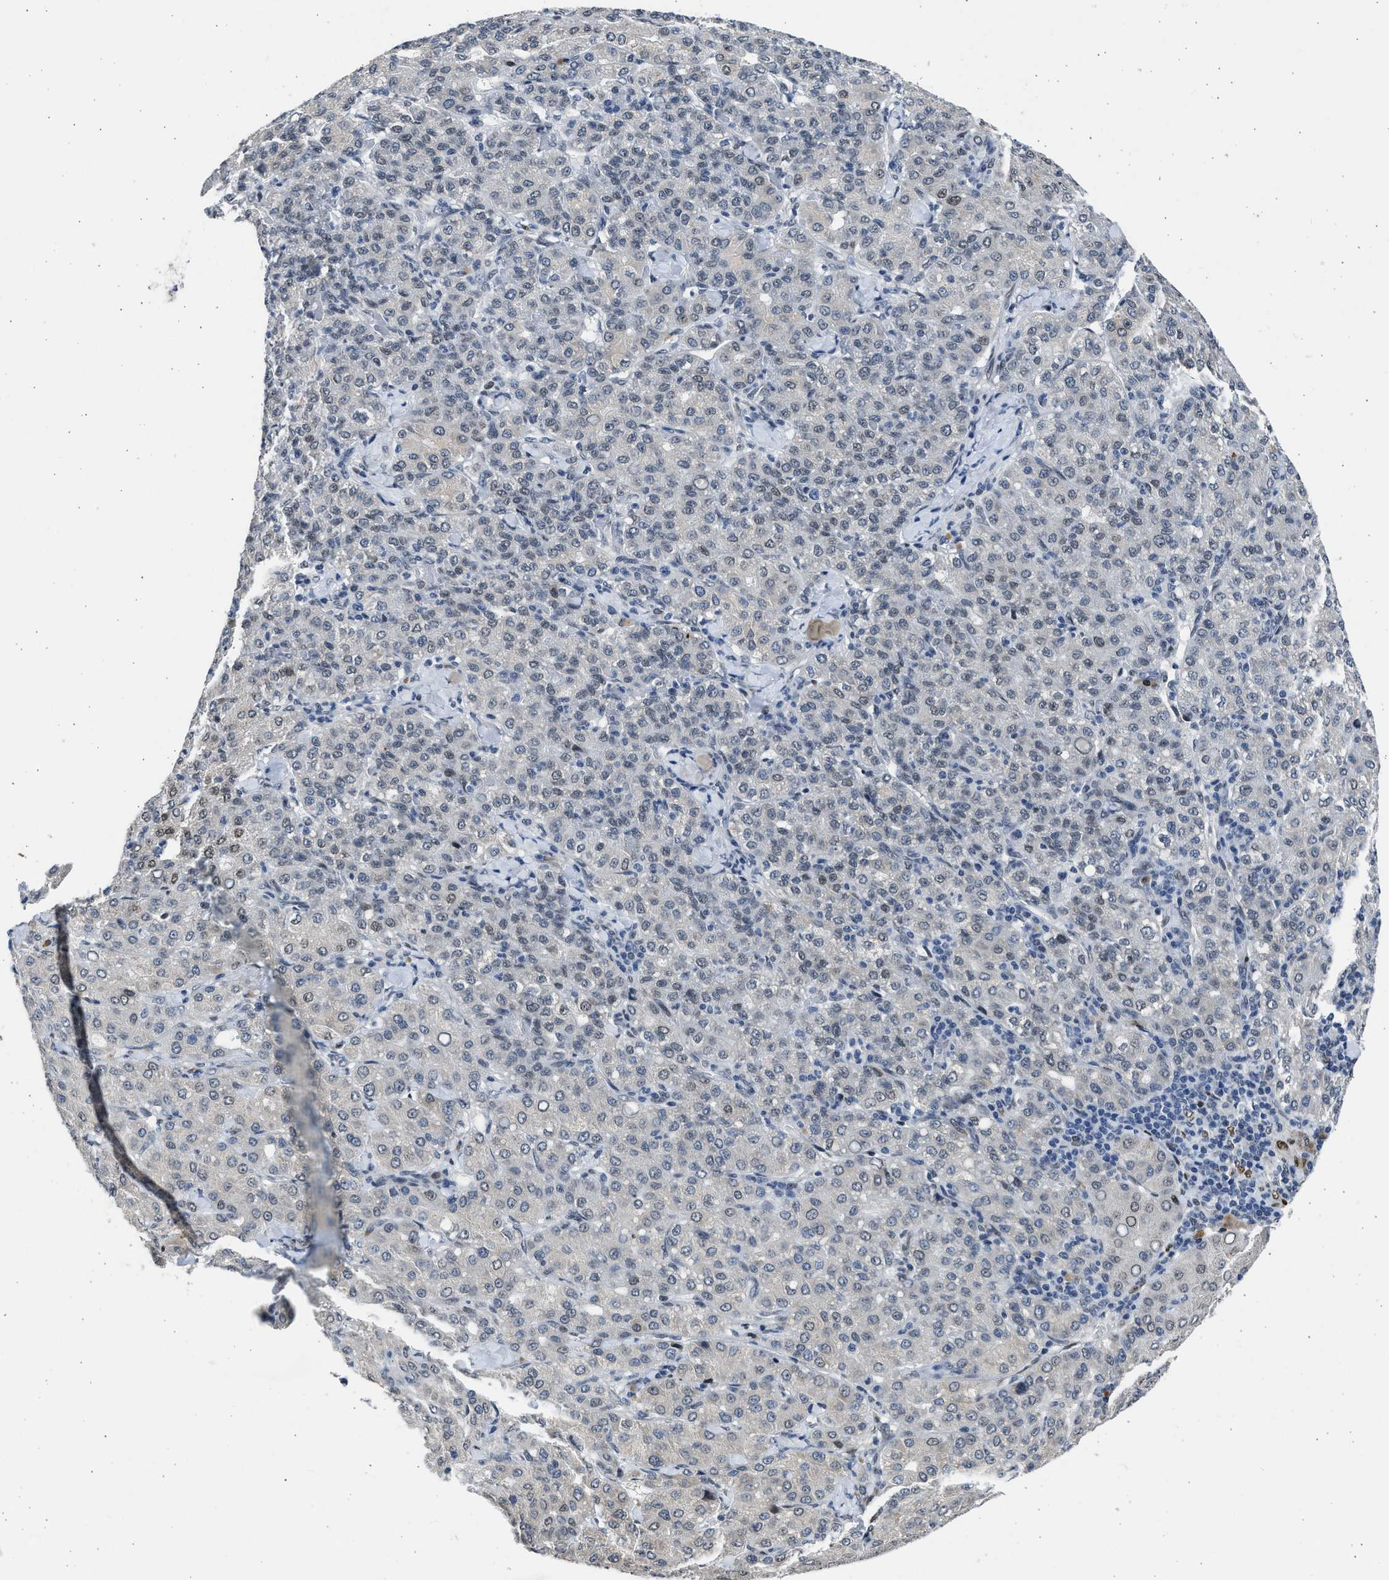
{"staining": {"intensity": "moderate", "quantity": "25%-75%", "location": "nuclear"}, "tissue": "liver cancer", "cell_type": "Tumor cells", "image_type": "cancer", "snomed": [{"axis": "morphology", "description": "Carcinoma, Hepatocellular, NOS"}, {"axis": "topography", "description": "Liver"}], "caption": "An image of human liver hepatocellular carcinoma stained for a protein displays moderate nuclear brown staining in tumor cells.", "gene": "HMGN3", "patient": {"sex": "male", "age": 65}}